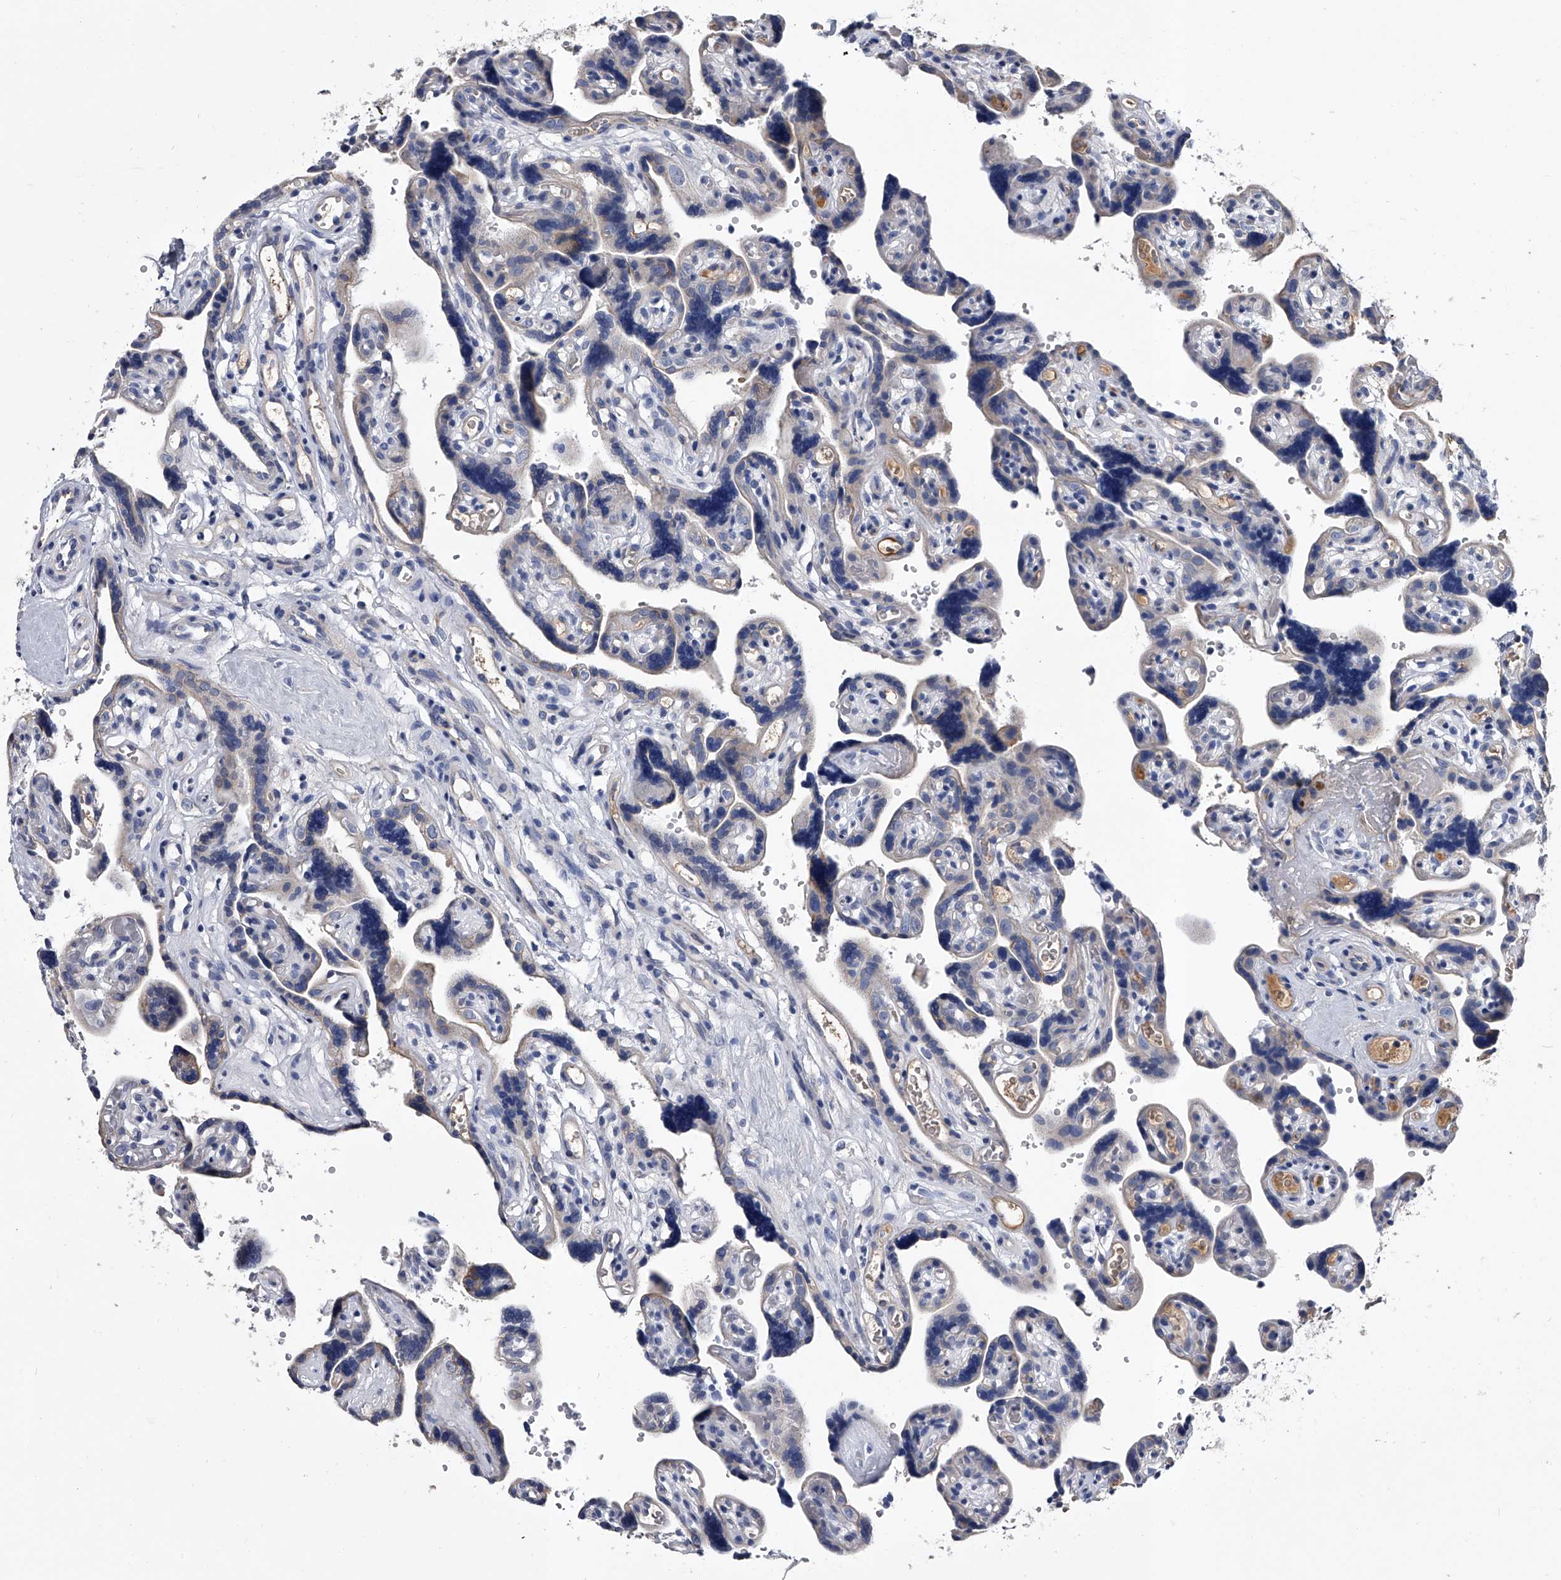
{"staining": {"intensity": "negative", "quantity": "none", "location": "none"}, "tissue": "placenta", "cell_type": "Decidual cells", "image_type": "normal", "snomed": [{"axis": "morphology", "description": "Normal tissue, NOS"}, {"axis": "topography", "description": "Placenta"}], "caption": "Immunohistochemical staining of unremarkable placenta shows no significant staining in decidual cells. (Brightfield microscopy of DAB (3,3'-diaminobenzidine) IHC at high magnification).", "gene": "EFCAB7", "patient": {"sex": "female", "age": 30}}